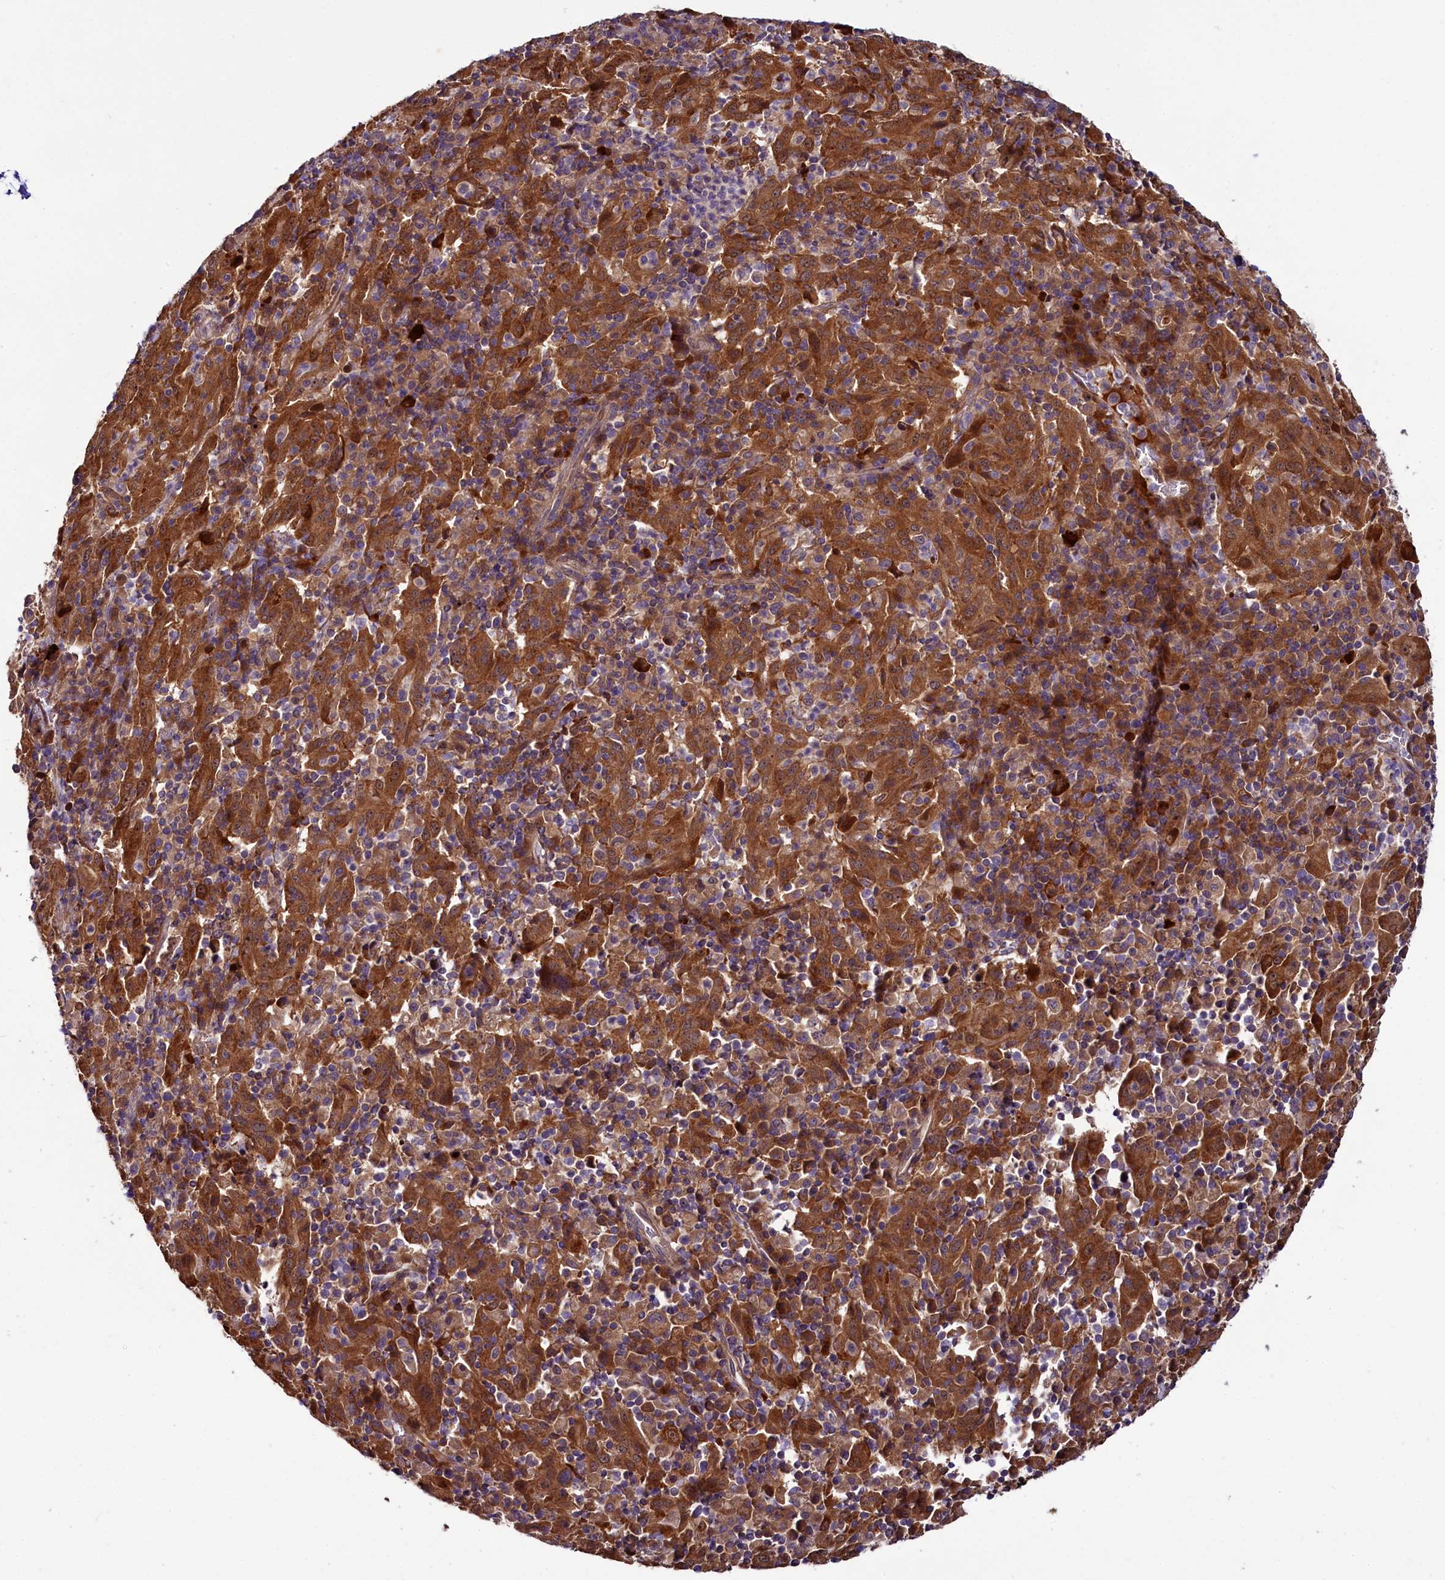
{"staining": {"intensity": "strong", "quantity": ">75%", "location": "cytoplasmic/membranous"}, "tissue": "pancreatic cancer", "cell_type": "Tumor cells", "image_type": "cancer", "snomed": [{"axis": "morphology", "description": "Adenocarcinoma, NOS"}, {"axis": "topography", "description": "Pancreas"}], "caption": "This is a micrograph of immunohistochemistry staining of pancreatic cancer (adenocarcinoma), which shows strong expression in the cytoplasmic/membranous of tumor cells.", "gene": "RPUSD2", "patient": {"sex": "male", "age": 63}}